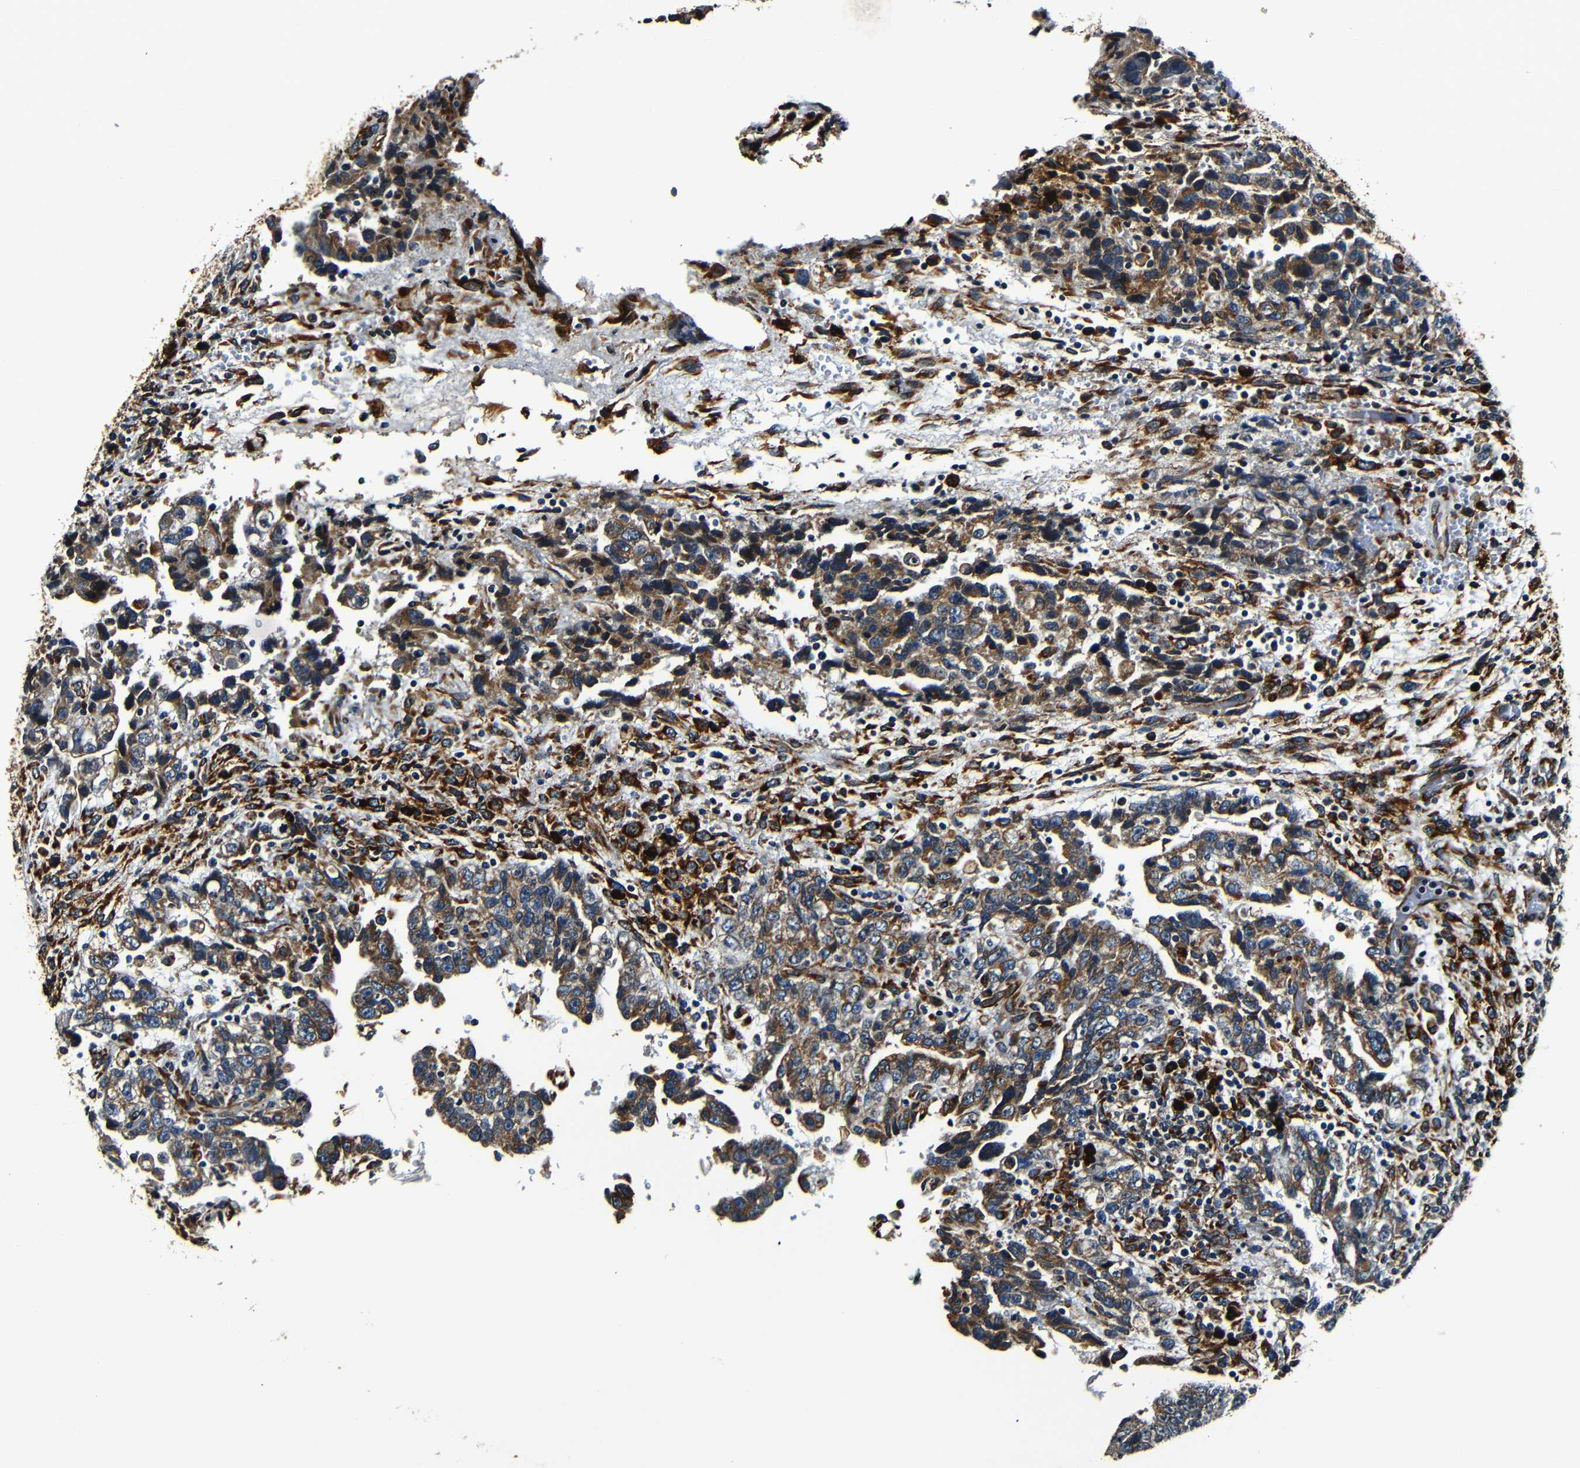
{"staining": {"intensity": "moderate", "quantity": ">75%", "location": "cytoplasmic/membranous"}, "tissue": "testis cancer", "cell_type": "Tumor cells", "image_type": "cancer", "snomed": [{"axis": "morphology", "description": "Carcinoma, Embryonal, NOS"}, {"axis": "topography", "description": "Testis"}], "caption": "The histopathology image displays immunohistochemical staining of testis embryonal carcinoma. There is moderate cytoplasmic/membranous positivity is present in about >75% of tumor cells.", "gene": "RRBP1", "patient": {"sex": "male", "age": 36}}